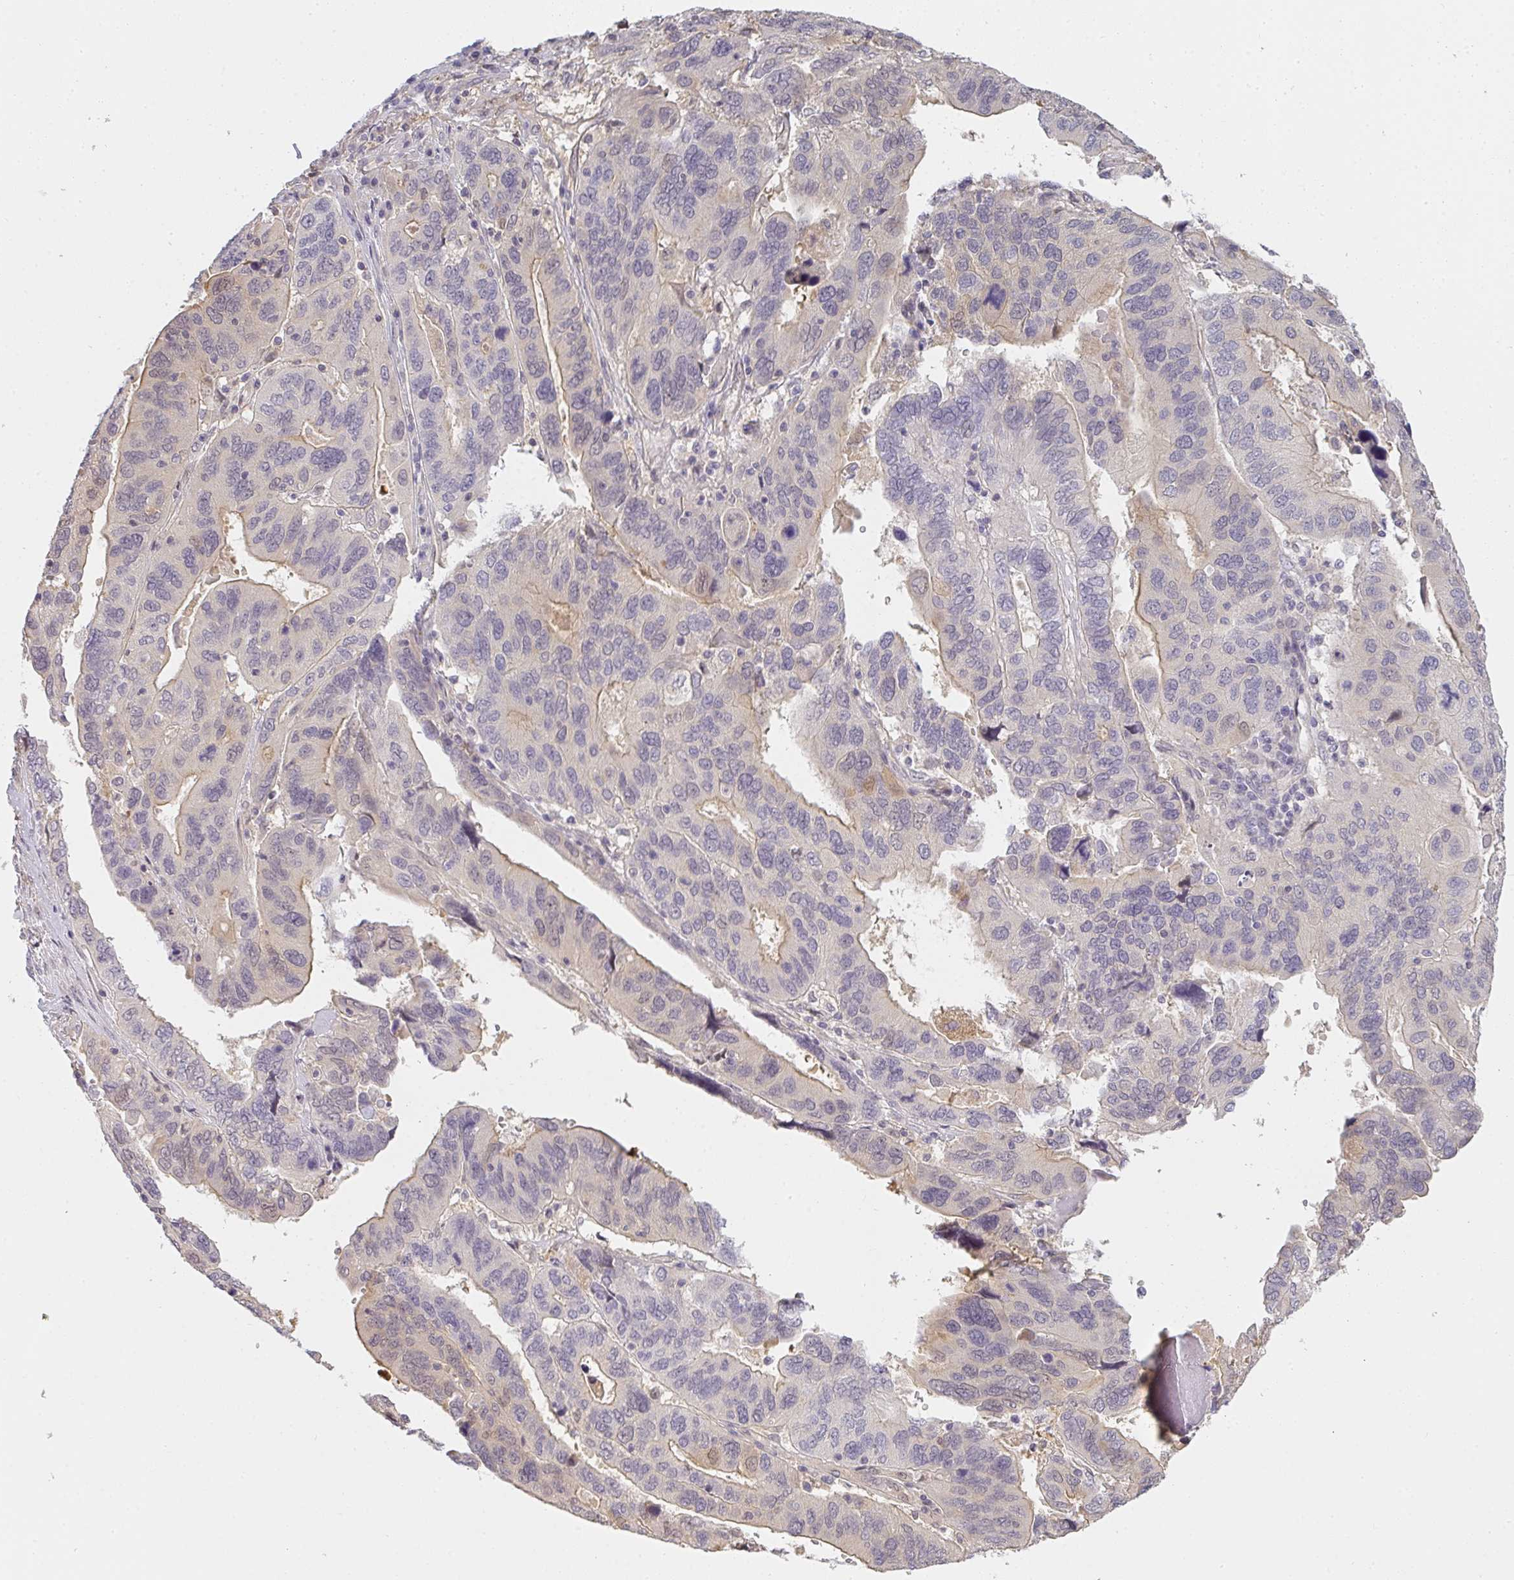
{"staining": {"intensity": "weak", "quantity": "25%-75%", "location": "cytoplasmic/membranous"}, "tissue": "ovarian cancer", "cell_type": "Tumor cells", "image_type": "cancer", "snomed": [{"axis": "morphology", "description": "Cystadenocarcinoma, serous, NOS"}, {"axis": "topography", "description": "Ovary"}], "caption": "Ovarian cancer (serous cystadenocarcinoma) tissue shows weak cytoplasmic/membranous expression in approximately 25%-75% of tumor cells, visualized by immunohistochemistry. The staining was performed using DAB (3,3'-diaminobenzidine) to visualize the protein expression in brown, while the nuclei were stained in blue with hematoxylin (Magnification: 20x).", "gene": "GSDMB", "patient": {"sex": "female", "age": 79}}